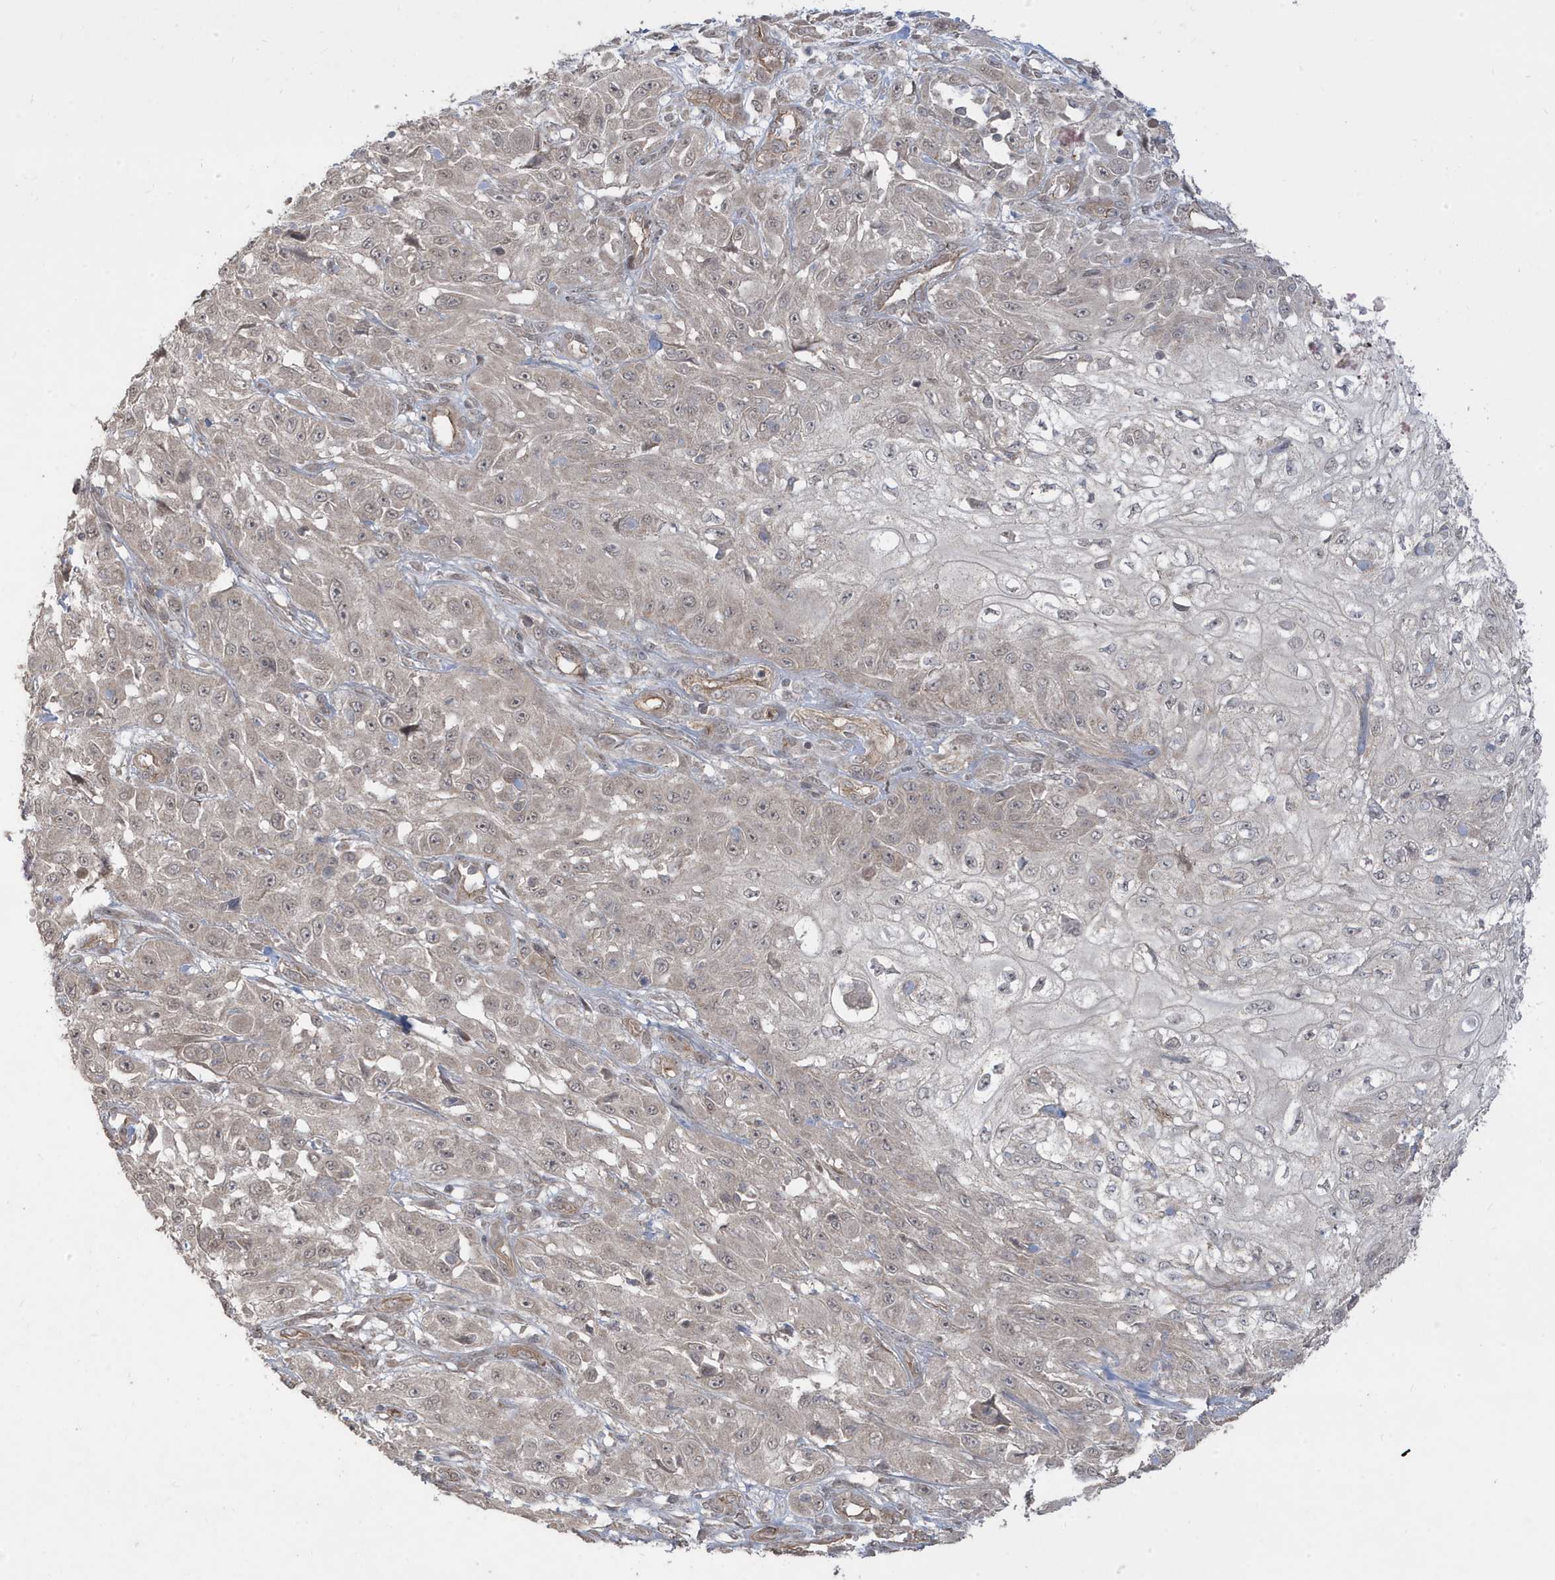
{"staining": {"intensity": "weak", "quantity": "<25%", "location": "cytoplasmic/membranous"}, "tissue": "skin cancer", "cell_type": "Tumor cells", "image_type": "cancer", "snomed": [{"axis": "morphology", "description": "Squamous cell carcinoma, NOS"}, {"axis": "morphology", "description": "Squamous cell carcinoma, metastatic, NOS"}, {"axis": "topography", "description": "Skin"}, {"axis": "topography", "description": "Lymph node"}], "caption": "A high-resolution image shows IHC staining of metastatic squamous cell carcinoma (skin), which demonstrates no significant expression in tumor cells. (IHC, brightfield microscopy, high magnification).", "gene": "DNAJC12", "patient": {"sex": "male", "age": 75}}